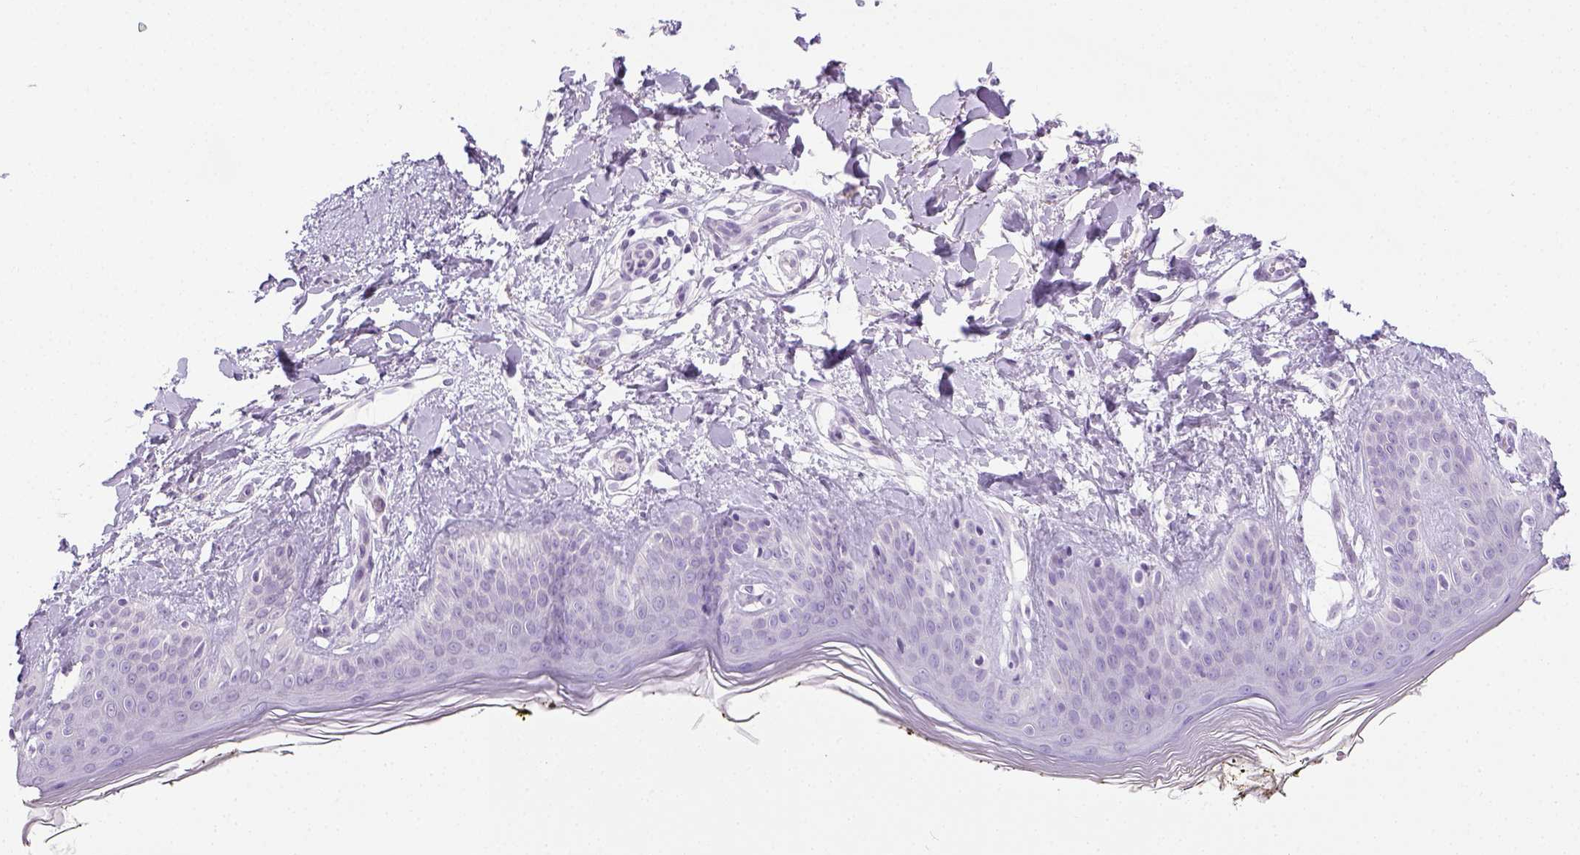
{"staining": {"intensity": "negative", "quantity": "none", "location": "none"}, "tissue": "skin", "cell_type": "Fibroblasts", "image_type": "normal", "snomed": [{"axis": "morphology", "description": "Normal tissue, NOS"}, {"axis": "topography", "description": "Skin"}], "caption": "Immunohistochemistry (IHC) histopathology image of unremarkable skin: skin stained with DAB exhibits no significant protein expression in fibroblasts.", "gene": "LGSN", "patient": {"sex": "female", "age": 34}}